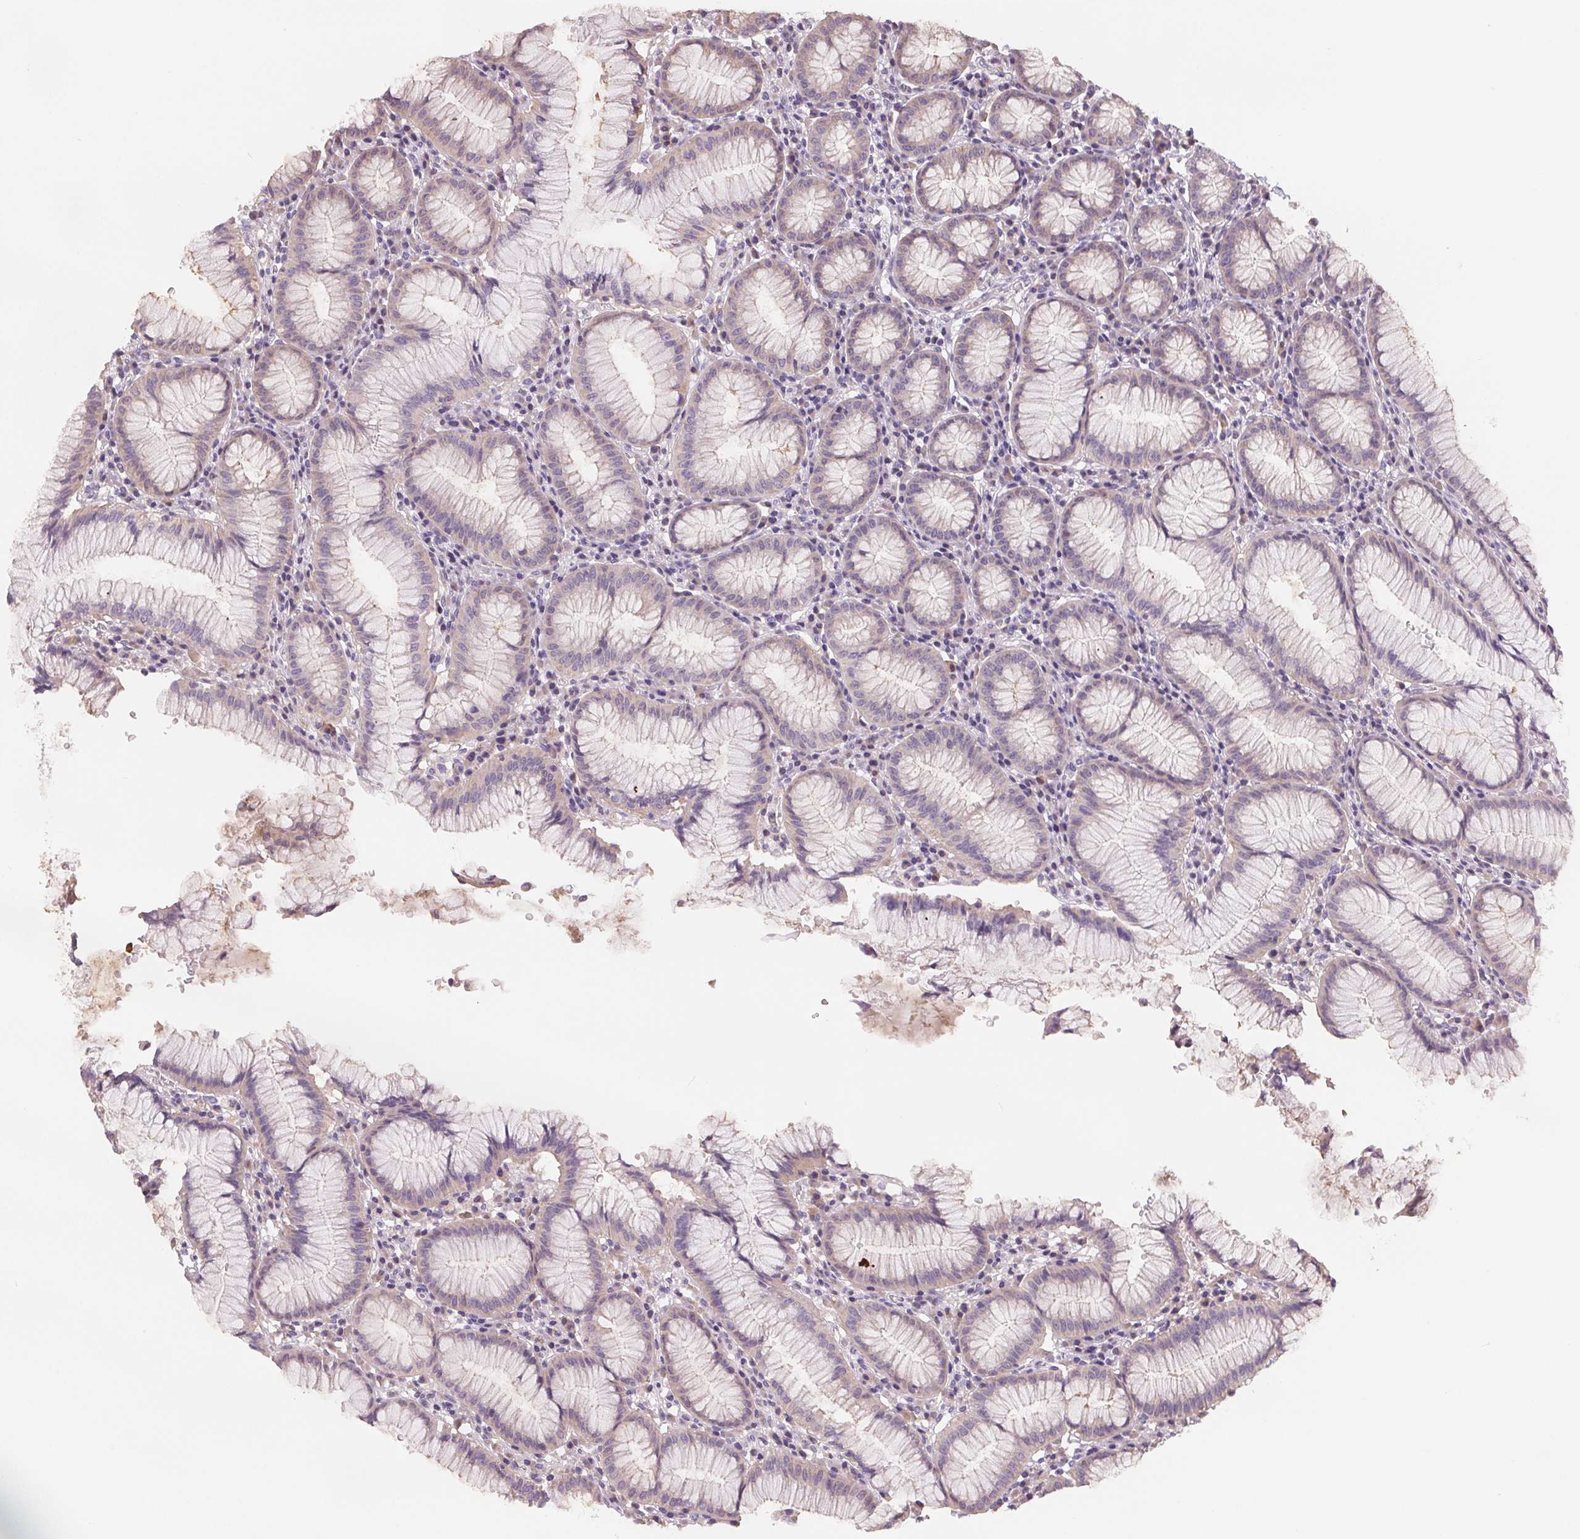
{"staining": {"intensity": "moderate", "quantity": "25%-75%", "location": "cytoplasmic/membranous"}, "tissue": "stomach", "cell_type": "Glandular cells", "image_type": "normal", "snomed": [{"axis": "morphology", "description": "Normal tissue, NOS"}, {"axis": "topography", "description": "Stomach"}], "caption": "Immunohistochemistry of normal stomach displays medium levels of moderate cytoplasmic/membranous staining in approximately 25%-75% of glandular cells. The protein of interest is shown in brown color, while the nuclei are stained blue.", "gene": "VTCN1", "patient": {"sex": "male", "age": 55}}